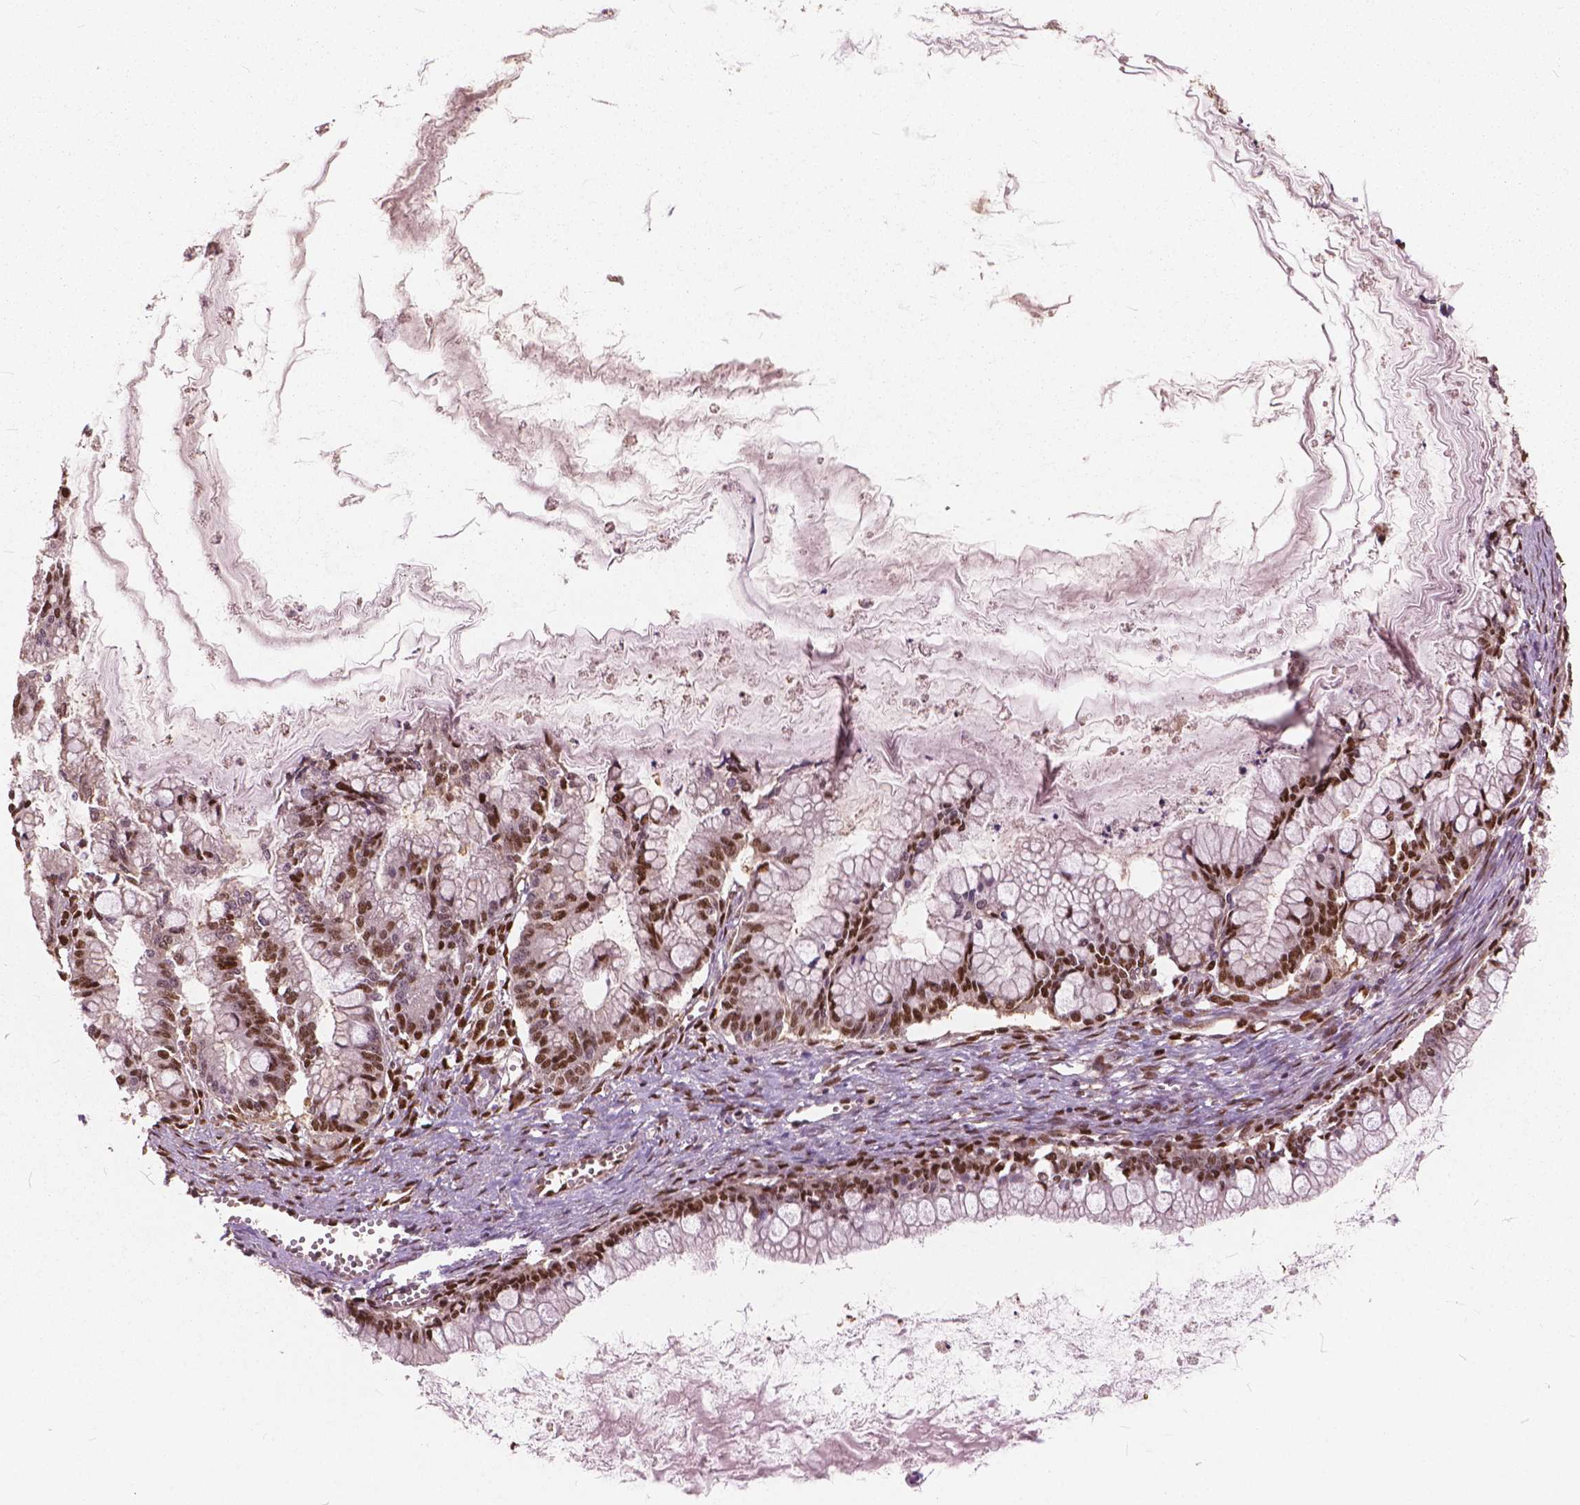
{"staining": {"intensity": "strong", "quantity": ">75%", "location": "nuclear"}, "tissue": "ovarian cancer", "cell_type": "Tumor cells", "image_type": "cancer", "snomed": [{"axis": "morphology", "description": "Cystadenocarcinoma, mucinous, NOS"}, {"axis": "topography", "description": "Ovary"}], "caption": "Ovarian cancer stained with DAB (3,3'-diaminobenzidine) IHC reveals high levels of strong nuclear staining in approximately >75% of tumor cells. Using DAB (brown) and hematoxylin (blue) stains, captured at high magnification using brightfield microscopy.", "gene": "ANP32B", "patient": {"sex": "female", "age": 67}}